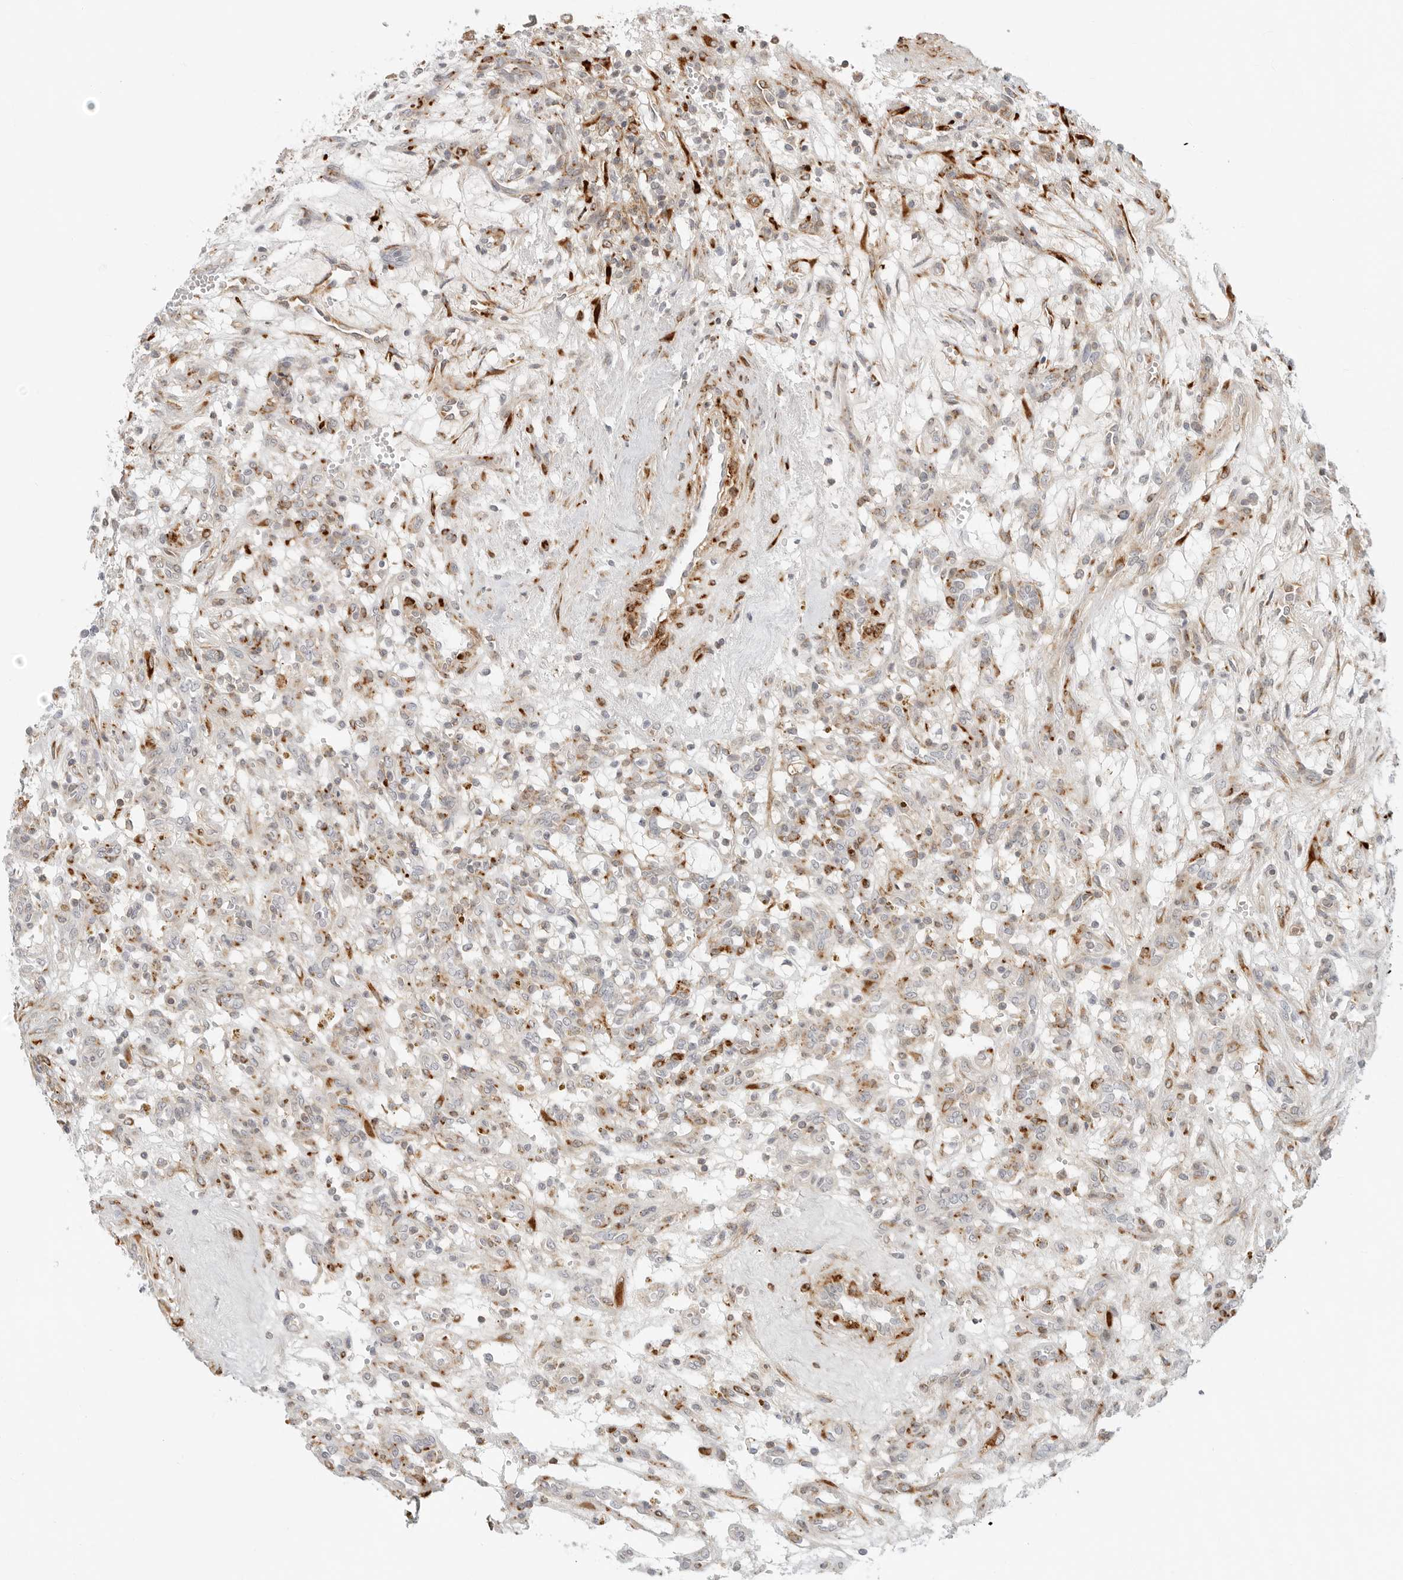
{"staining": {"intensity": "negative", "quantity": "none", "location": "none"}, "tissue": "renal cancer", "cell_type": "Tumor cells", "image_type": "cancer", "snomed": [{"axis": "morphology", "description": "Adenocarcinoma, NOS"}, {"axis": "topography", "description": "Kidney"}], "caption": "The immunohistochemistry (IHC) photomicrograph has no significant positivity in tumor cells of renal adenocarcinoma tissue.", "gene": "C1QTNF1", "patient": {"sex": "female", "age": 57}}